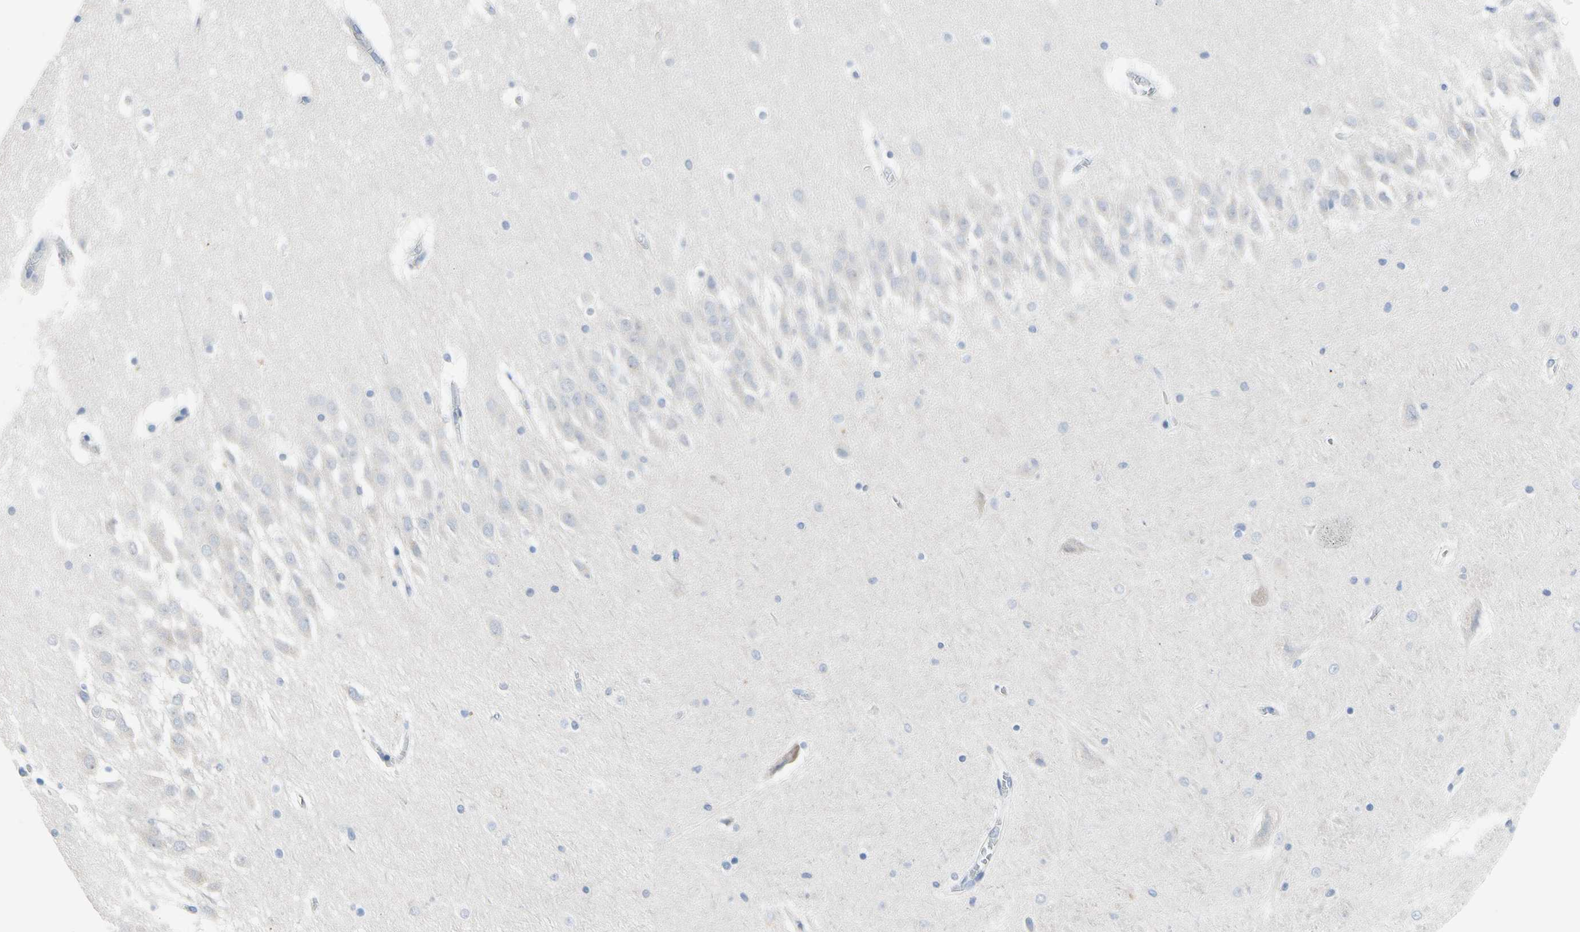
{"staining": {"intensity": "negative", "quantity": "none", "location": "none"}, "tissue": "hippocampus", "cell_type": "Glial cells", "image_type": "normal", "snomed": [{"axis": "morphology", "description": "Normal tissue, NOS"}, {"axis": "topography", "description": "Hippocampus"}], "caption": "Immunohistochemical staining of normal hippocampus shows no significant positivity in glial cells. Nuclei are stained in blue.", "gene": "ECRG4", "patient": {"sex": "male", "age": 45}}